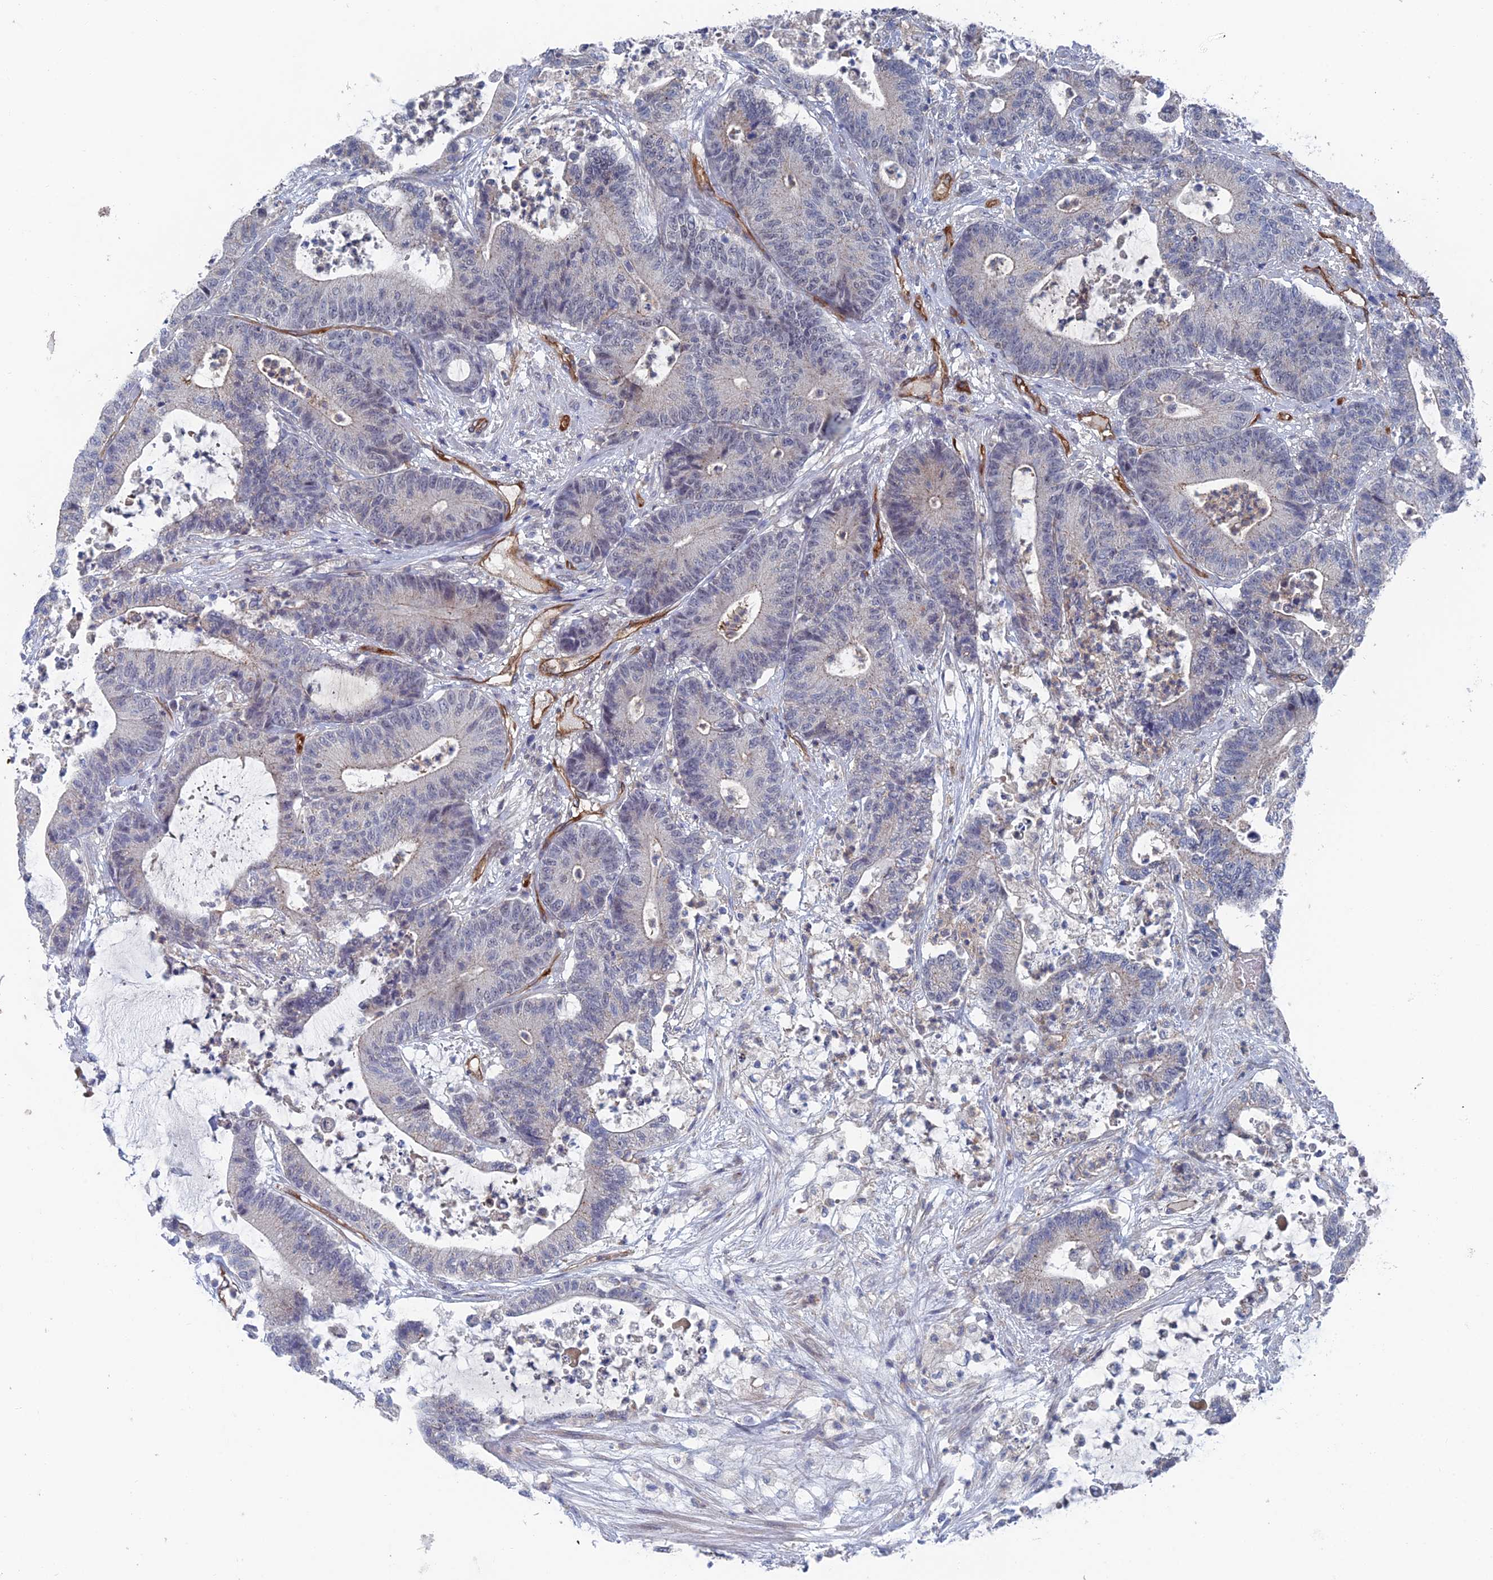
{"staining": {"intensity": "negative", "quantity": "none", "location": "none"}, "tissue": "colorectal cancer", "cell_type": "Tumor cells", "image_type": "cancer", "snomed": [{"axis": "morphology", "description": "Adenocarcinoma, NOS"}, {"axis": "topography", "description": "Colon"}], "caption": "High magnification brightfield microscopy of colorectal cancer (adenocarcinoma) stained with DAB (3,3'-diaminobenzidine) (brown) and counterstained with hematoxylin (blue): tumor cells show no significant expression.", "gene": "ARAP3", "patient": {"sex": "female", "age": 84}}